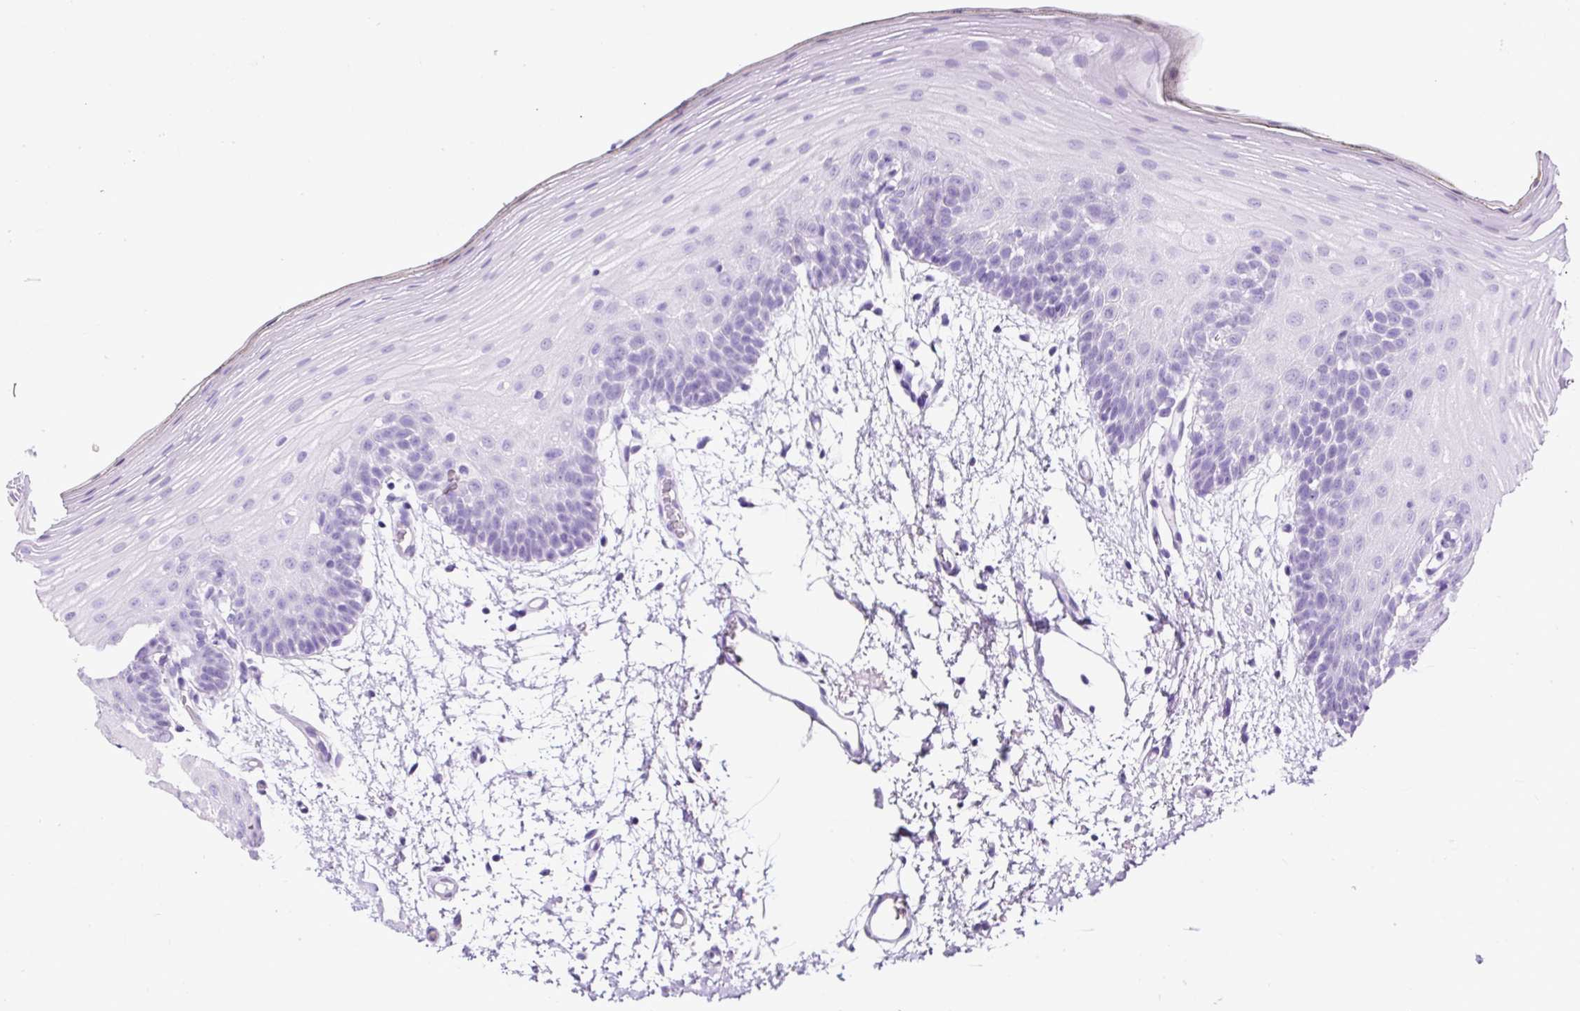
{"staining": {"intensity": "negative", "quantity": "none", "location": "none"}, "tissue": "oral mucosa", "cell_type": "Squamous epithelial cells", "image_type": "normal", "snomed": [{"axis": "morphology", "description": "Normal tissue, NOS"}, {"axis": "morphology", "description": "Squamous cell carcinoma, NOS"}, {"axis": "topography", "description": "Oral tissue"}, {"axis": "topography", "description": "Head-Neck"}], "caption": "Immunohistochemistry of normal human oral mucosa shows no staining in squamous epithelial cells.", "gene": "NTS", "patient": {"sex": "female", "age": 81}}